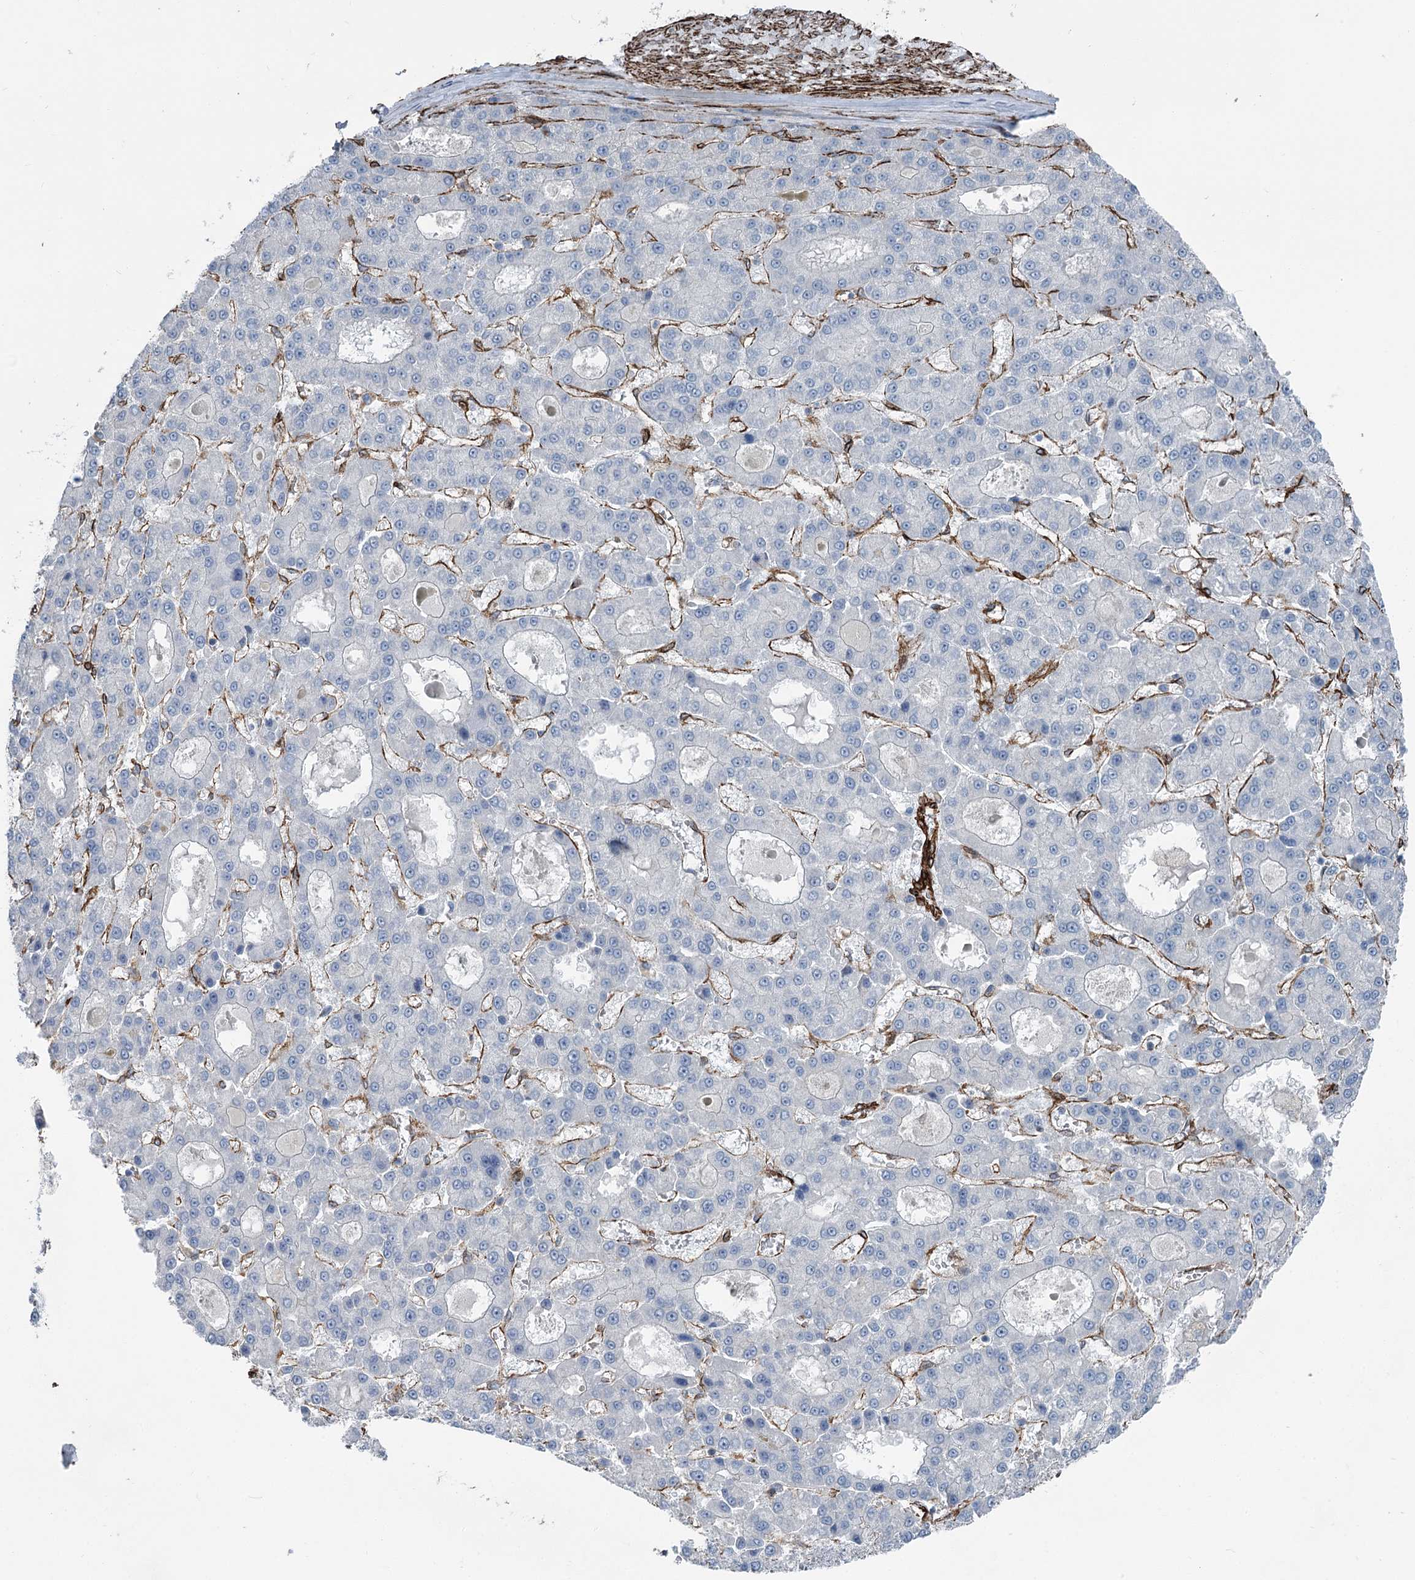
{"staining": {"intensity": "negative", "quantity": "none", "location": "none"}, "tissue": "liver cancer", "cell_type": "Tumor cells", "image_type": "cancer", "snomed": [{"axis": "morphology", "description": "Carcinoma, Hepatocellular, NOS"}, {"axis": "topography", "description": "Liver"}], "caption": "Immunohistochemistry (IHC) micrograph of neoplastic tissue: human liver cancer stained with DAB shows no significant protein staining in tumor cells.", "gene": "IQSEC1", "patient": {"sex": "male", "age": 70}}